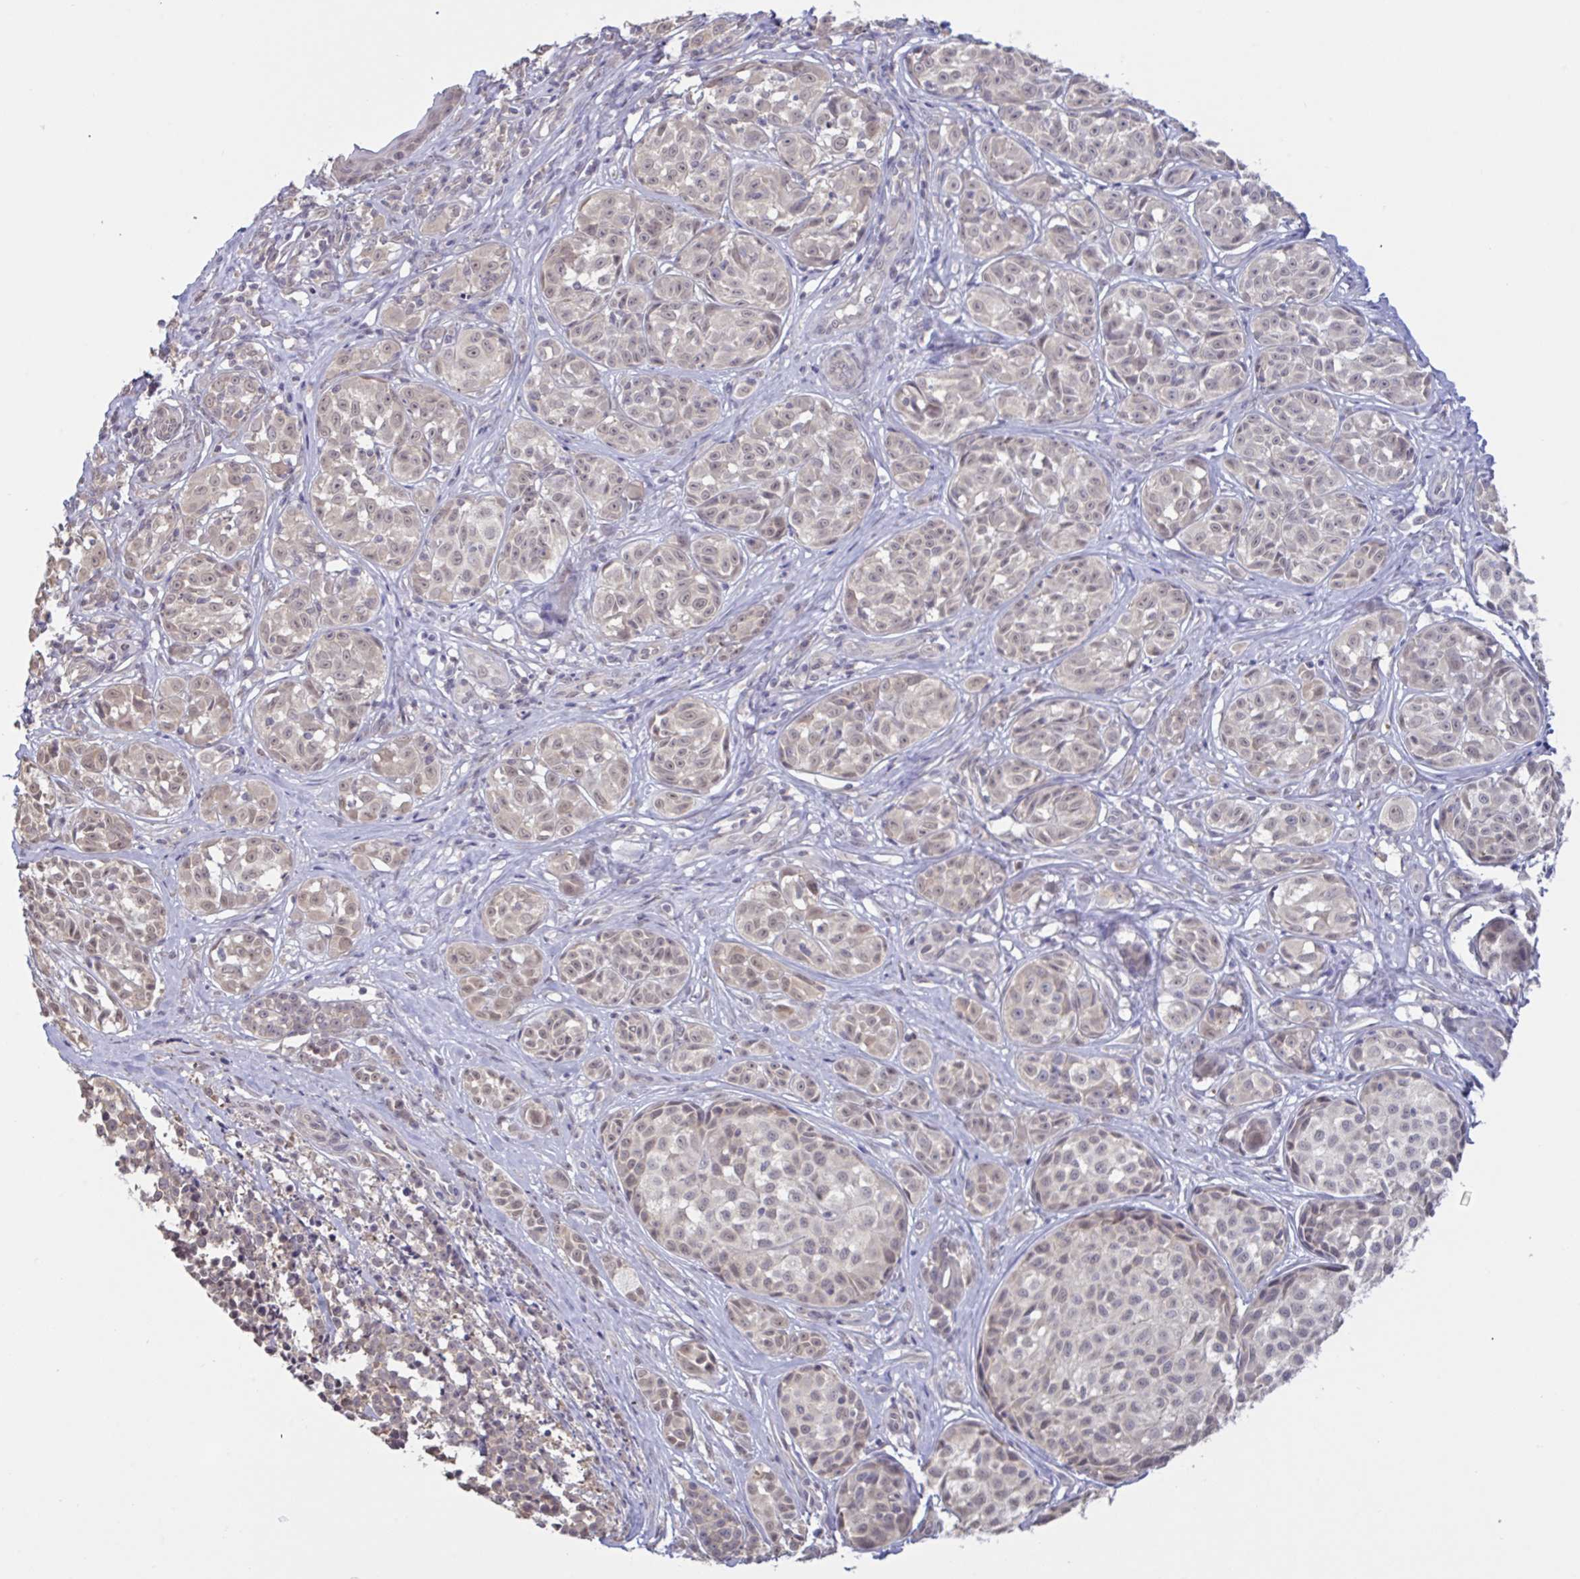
{"staining": {"intensity": "weak", "quantity": ">75%", "location": "nuclear"}, "tissue": "melanoma", "cell_type": "Tumor cells", "image_type": "cancer", "snomed": [{"axis": "morphology", "description": "Malignant melanoma, NOS"}, {"axis": "topography", "description": "Skin"}], "caption": "About >75% of tumor cells in human malignant melanoma show weak nuclear protein expression as visualized by brown immunohistochemical staining.", "gene": "HYPK", "patient": {"sex": "female", "age": 35}}